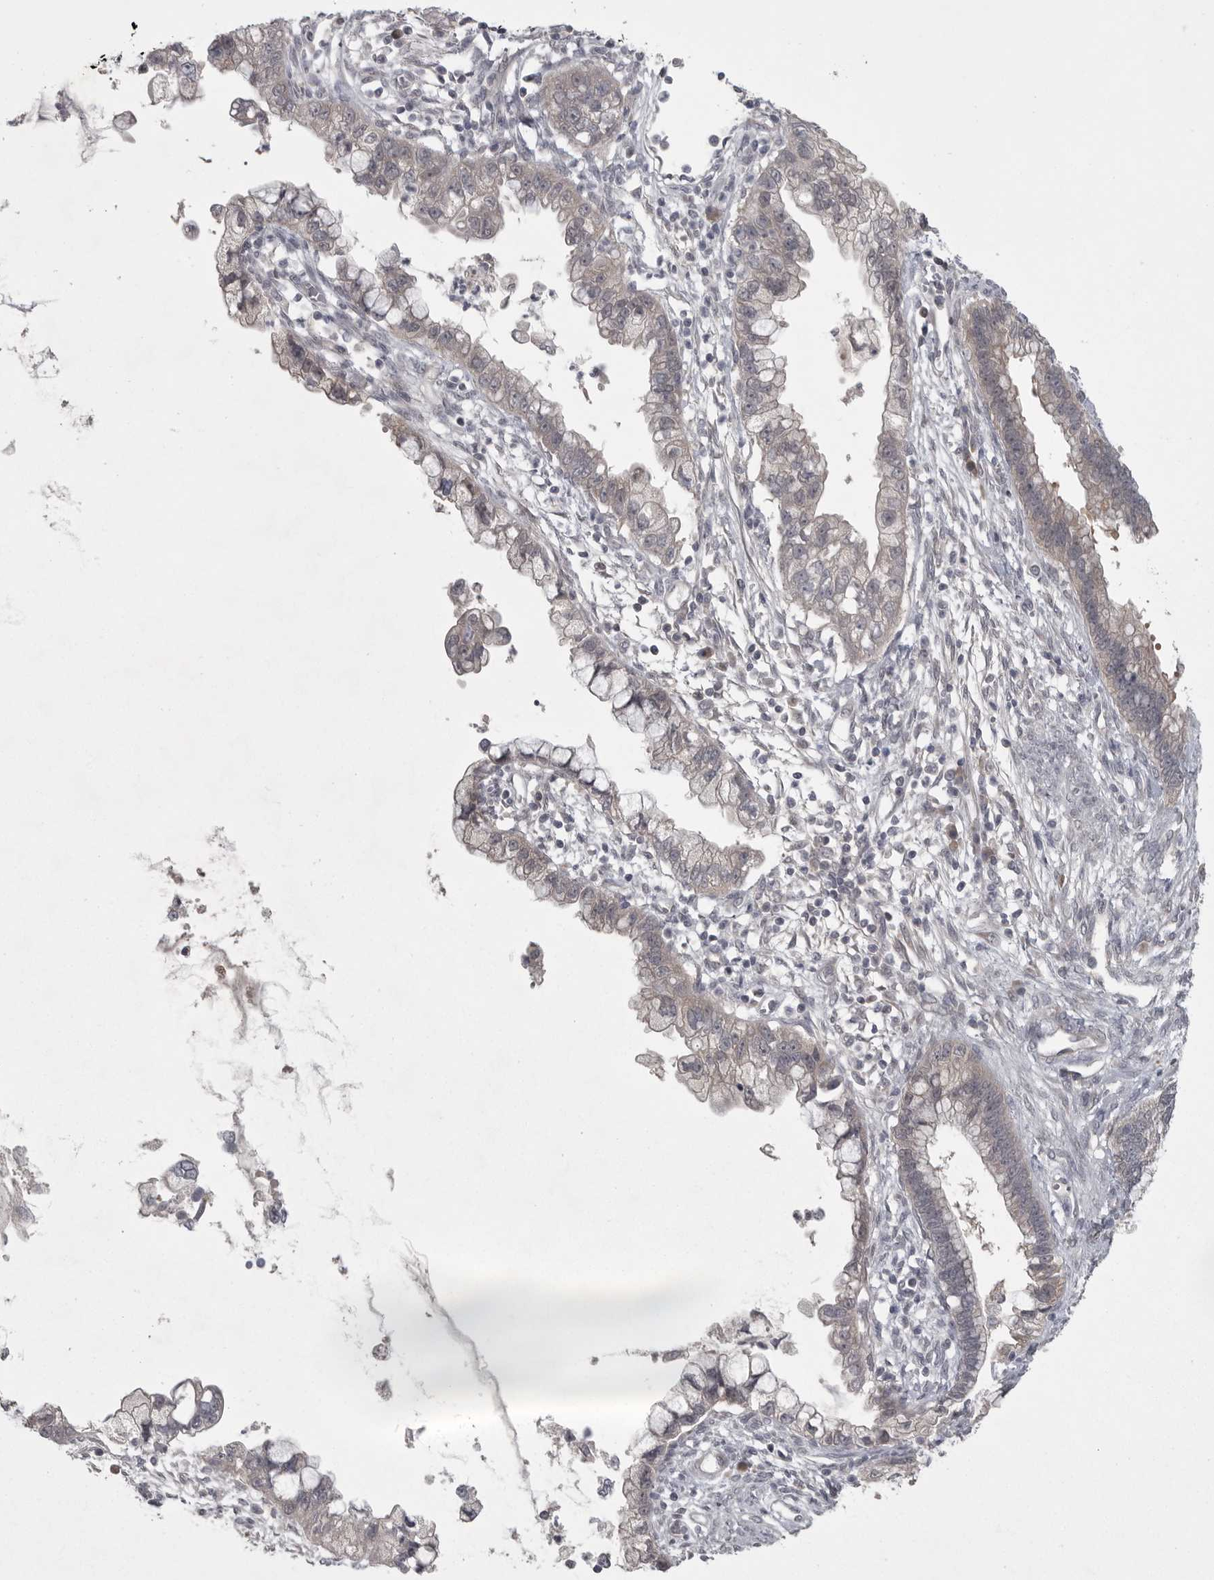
{"staining": {"intensity": "negative", "quantity": "none", "location": "none"}, "tissue": "cervical cancer", "cell_type": "Tumor cells", "image_type": "cancer", "snomed": [{"axis": "morphology", "description": "Adenocarcinoma, NOS"}, {"axis": "topography", "description": "Cervix"}], "caption": "Histopathology image shows no significant protein expression in tumor cells of cervical cancer (adenocarcinoma).", "gene": "PHF13", "patient": {"sex": "female", "age": 44}}